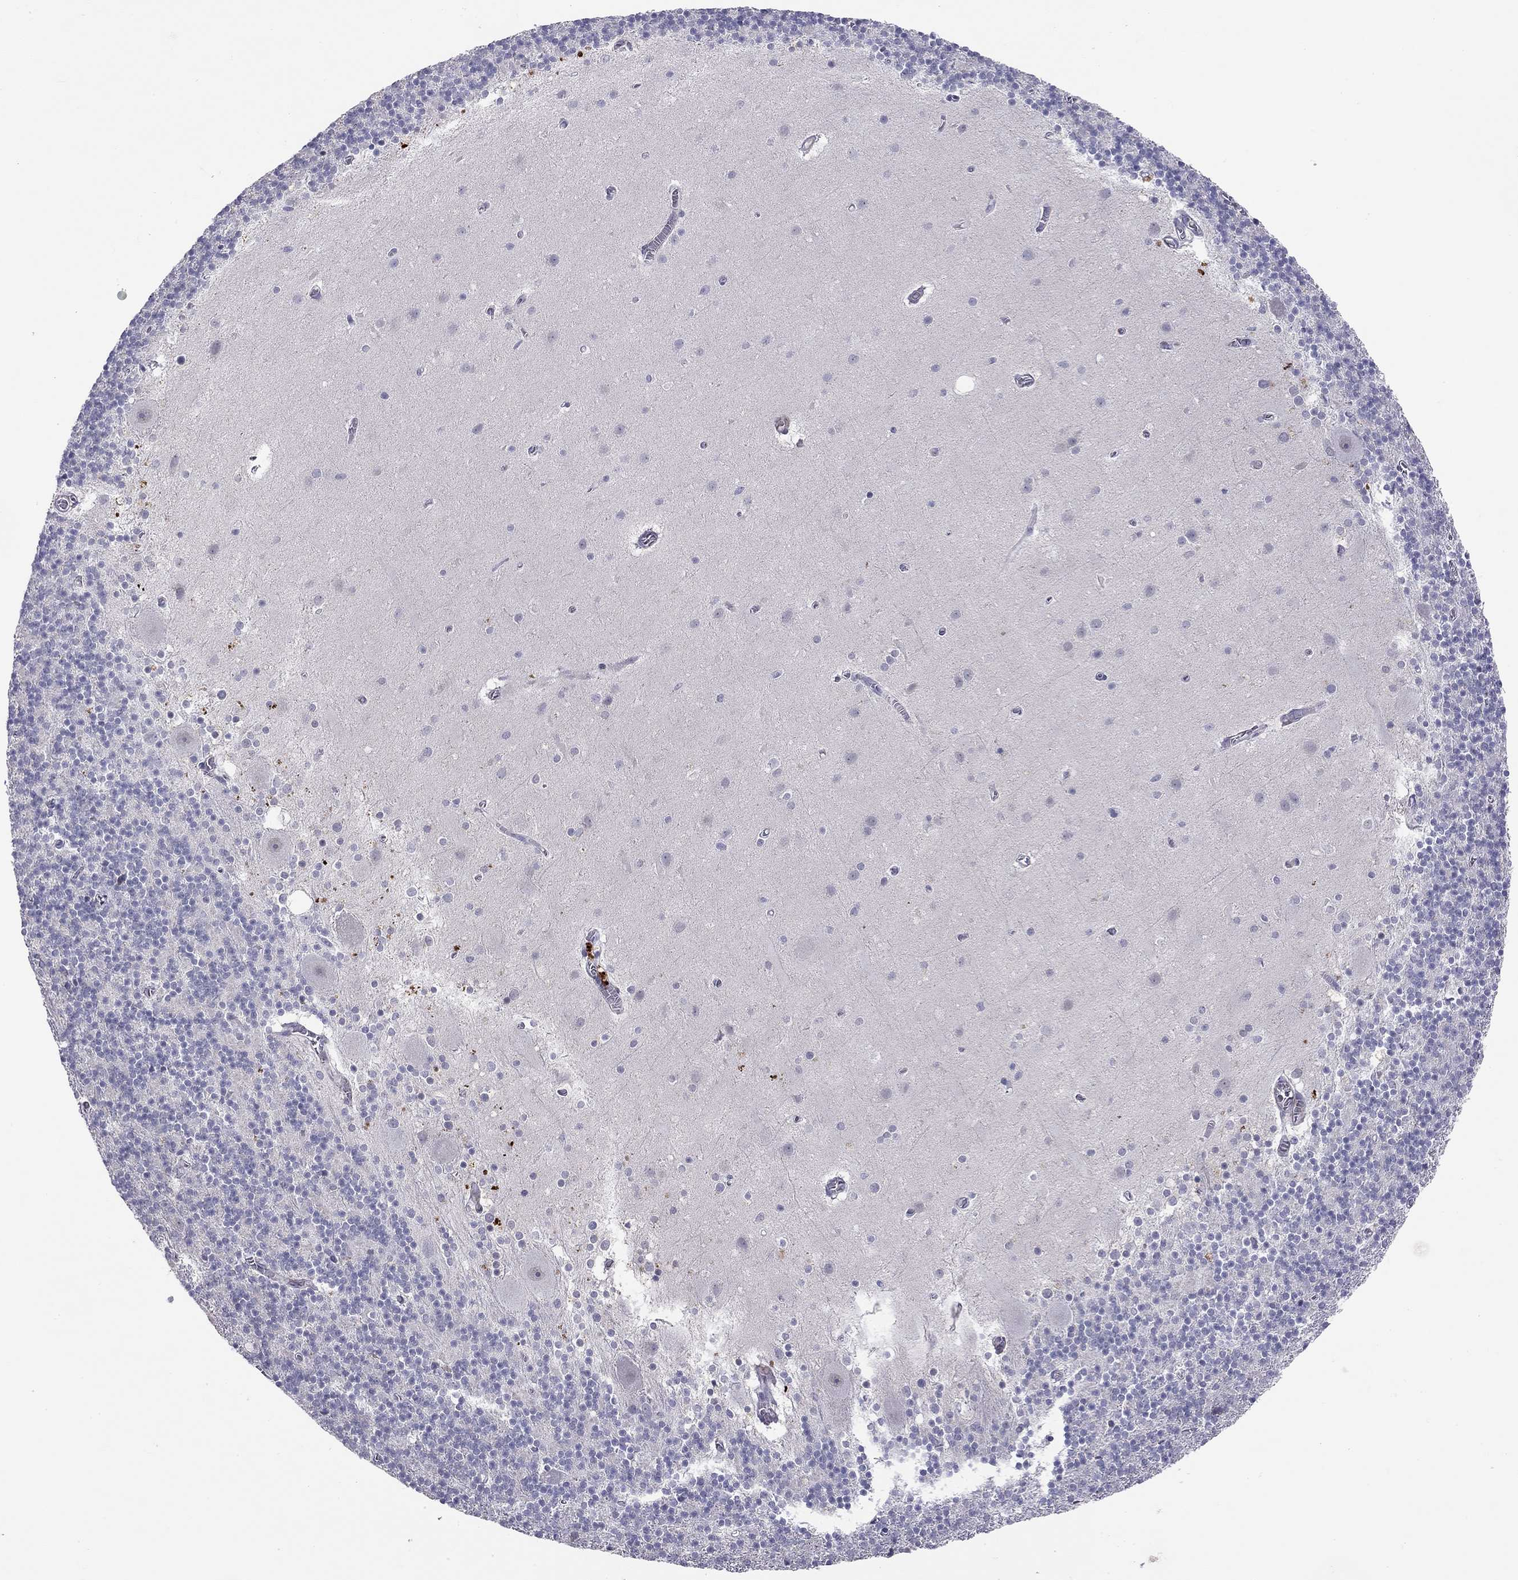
{"staining": {"intensity": "negative", "quantity": "none", "location": "none"}, "tissue": "cerebellum", "cell_type": "Cells in granular layer", "image_type": "normal", "snomed": [{"axis": "morphology", "description": "Normal tissue, NOS"}, {"axis": "topography", "description": "Cerebellum"}], "caption": "Immunohistochemistry of unremarkable cerebellum reveals no expression in cells in granular layer.", "gene": "C8orf88", "patient": {"sex": "male", "age": 70}}